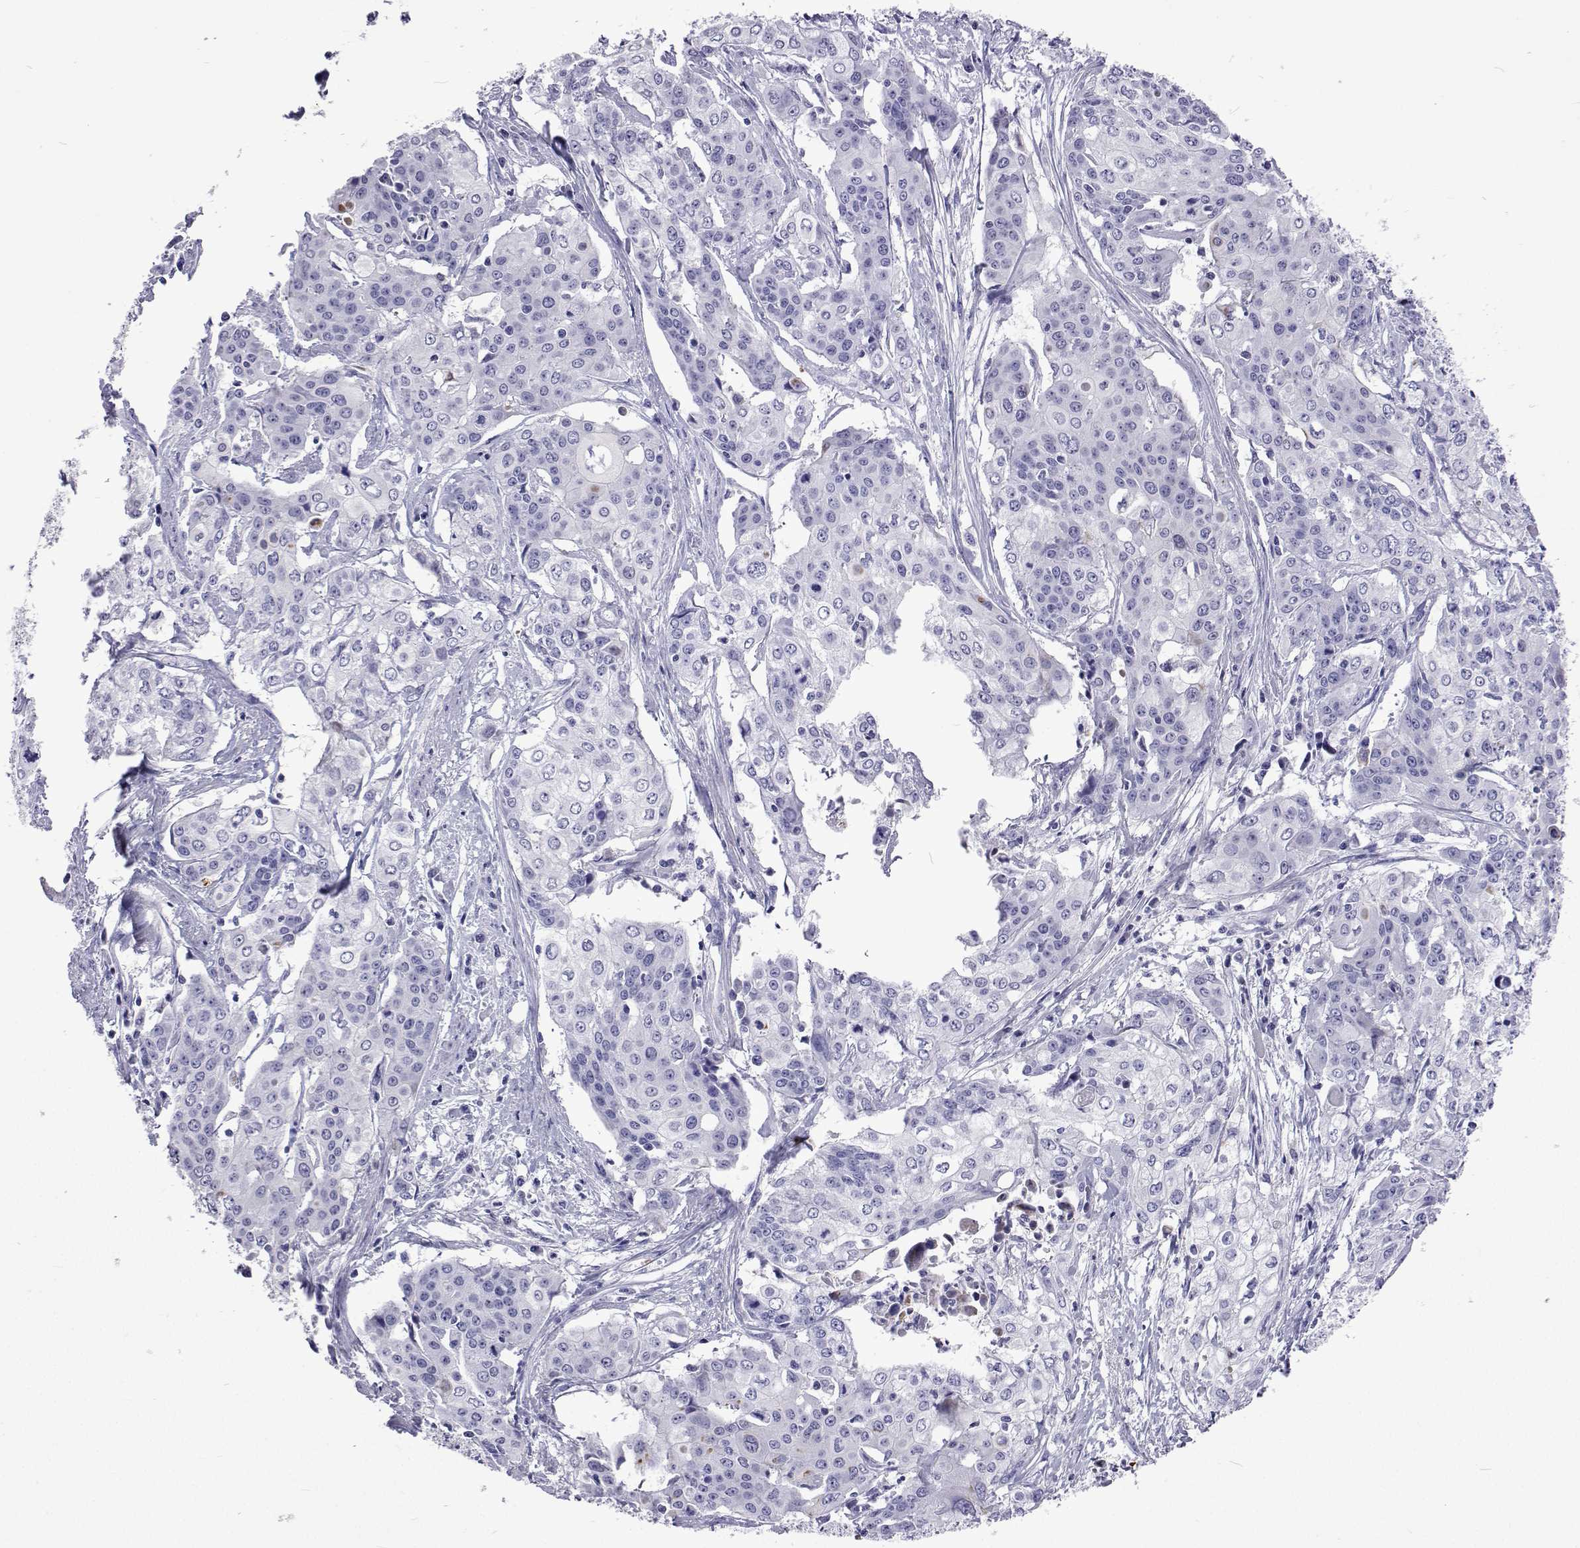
{"staining": {"intensity": "negative", "quantity": "none", "location": "none"}, "tissue": "cervical cancer", "cell_type": "Tumor cells", "image_type": "cancer", "snomed": [{"axis": "morphology", "description": "Squamous cell carcinoma, NOS"}, {"axis": "topography", "description": "Cervix"}], "caption": "There is no significant expression in tumor cells of cervical cancer.", "gene": "UMODL1", "patient": {"sex": "female", "age": 39}}